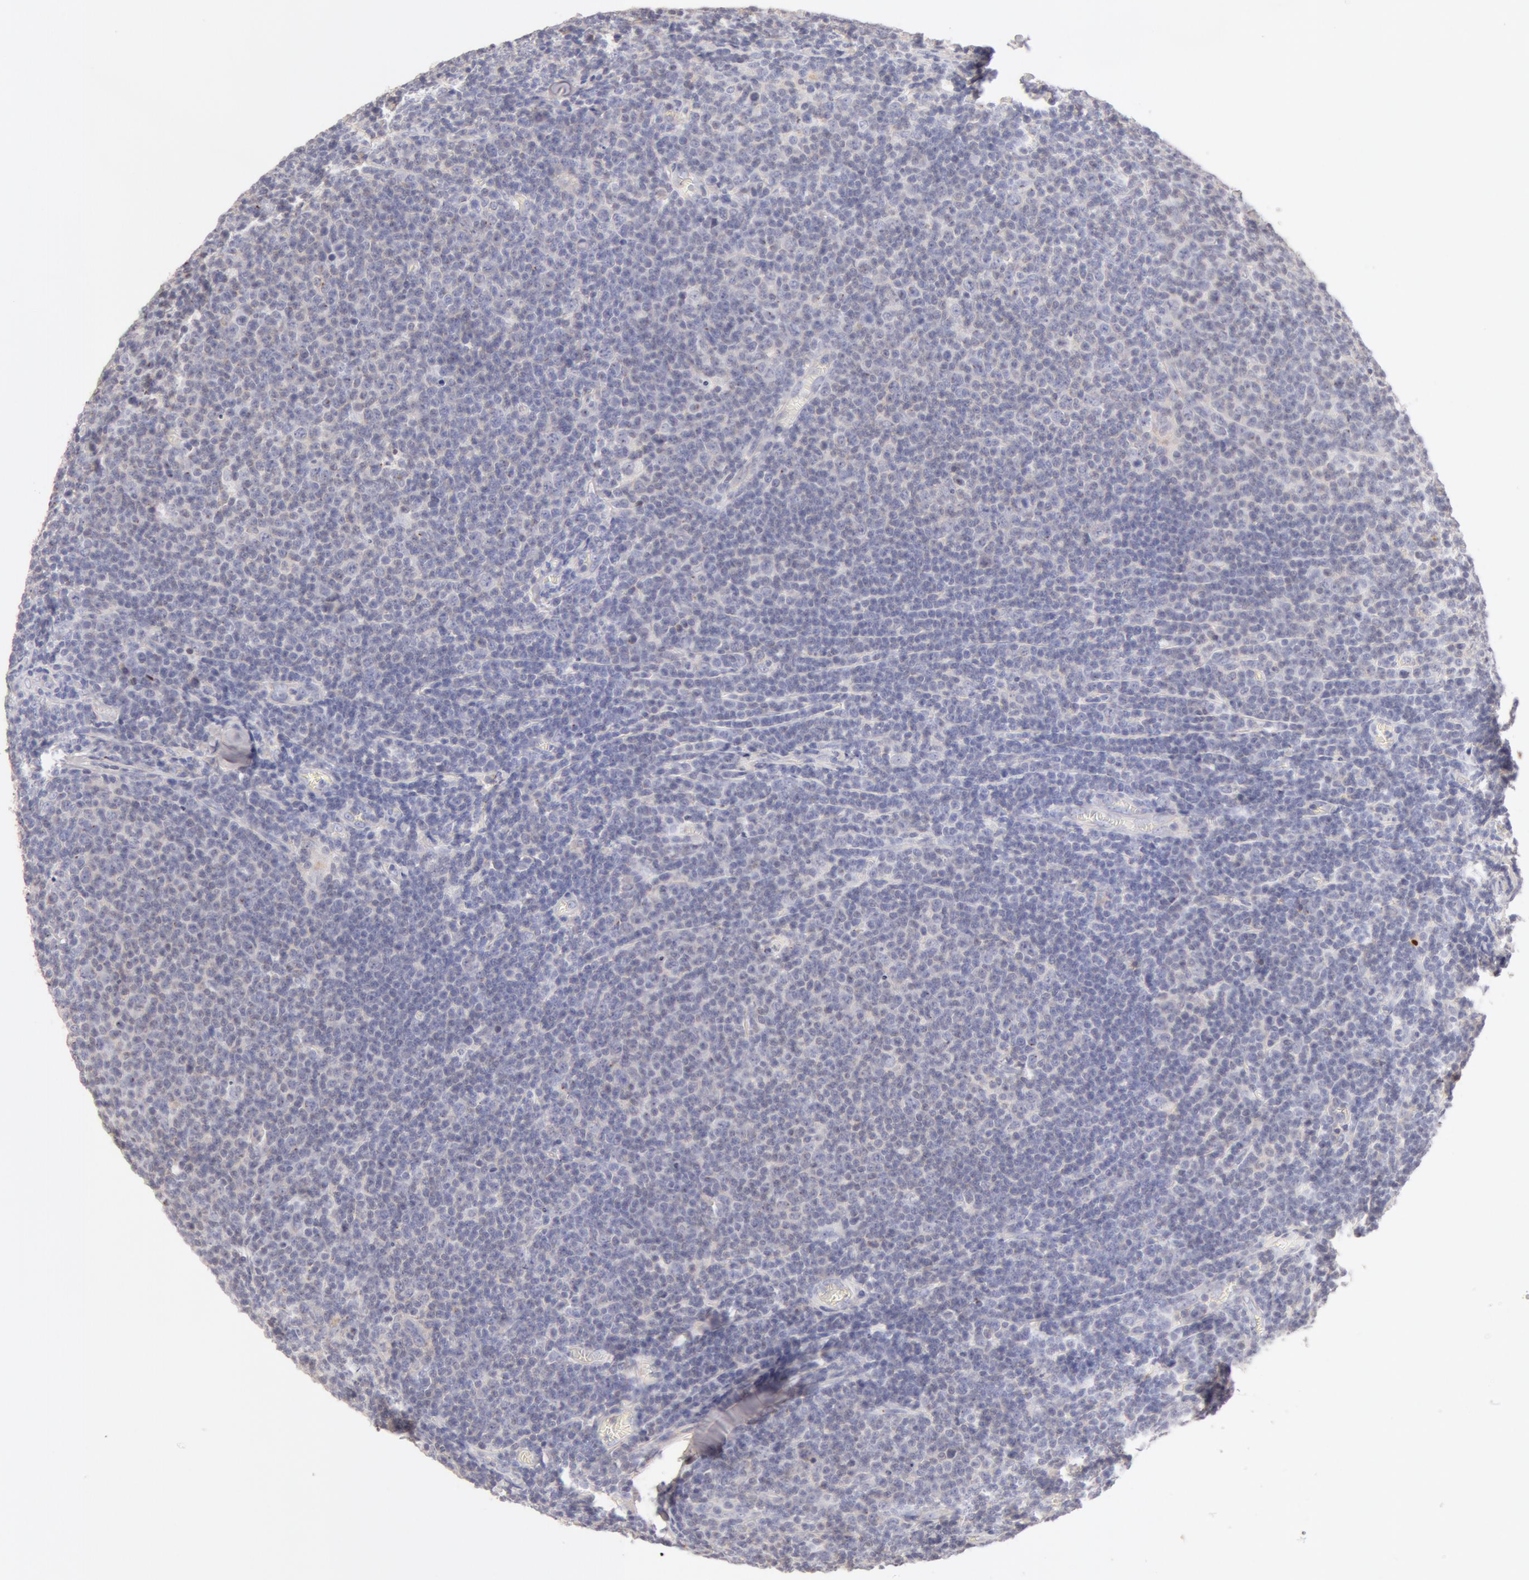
{"staining": {"intensity": "weak", "quantity": "25%-75%", "location": "cytoplasmic/membranous"}, "tissue": "lymphoma", "cell_type": "Tumor cells", "image_type": "cancer", "snomed": [{"axis": "morphology", "description": "Malignant lymphoma, non-Hodgkin's type, Low grade"}, {"axis": "topography", "description": "Lymph node"}], "caption": "Protein expression analysis of lymphoma reveals weak cytoplasmic/membranous staining in approximately 25%-75% of tumor cells.", "gene": "GC", "patient": {"sex": "male", "age": 74}}